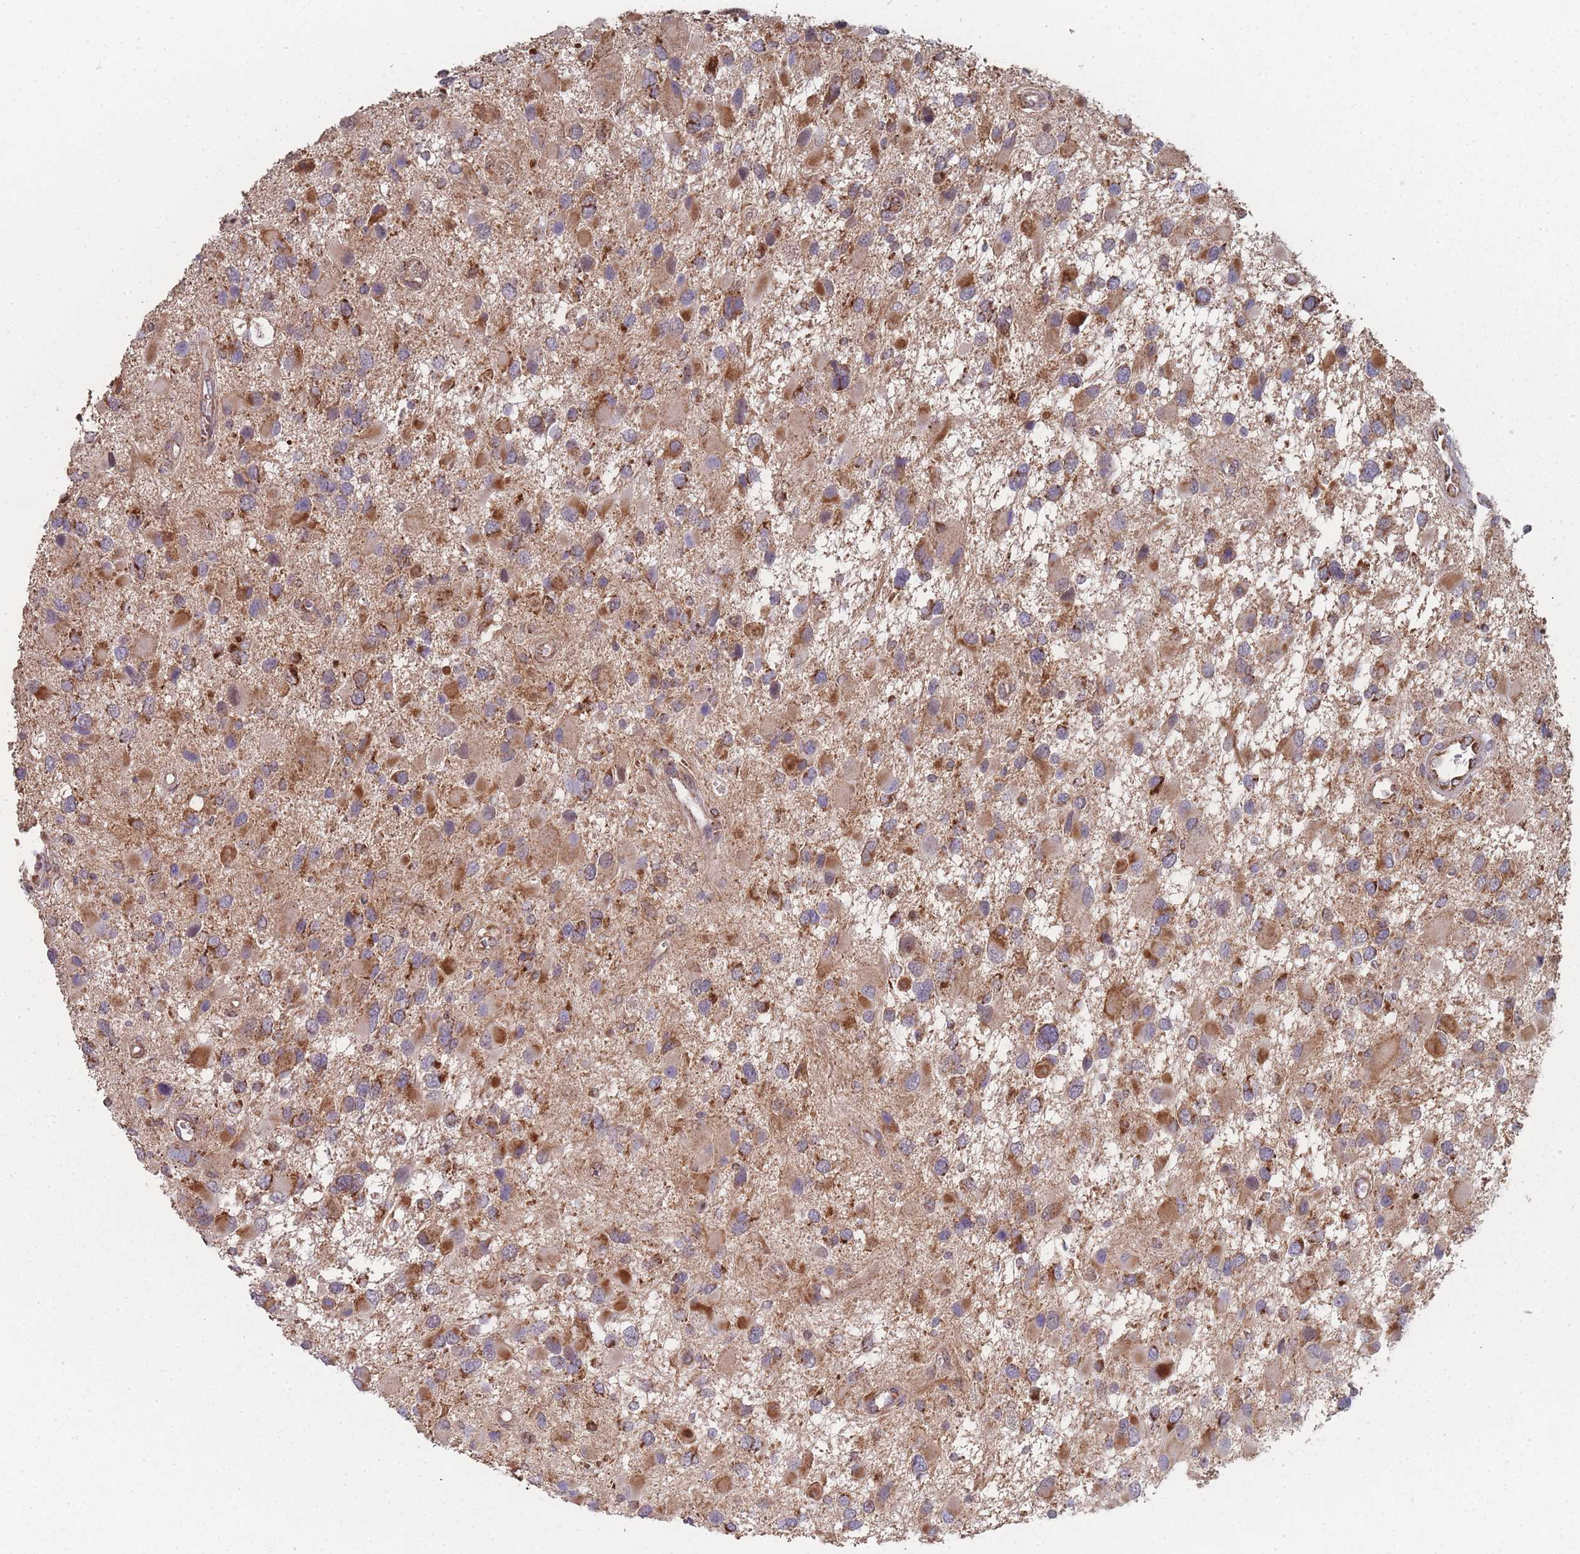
{"staining": {"intensity": "moderate", "quantity": "25%-75%", "location": "cytoplasmic/membranous"}, "tissue": "glioma", "cell_type": "Tumor cells", "image_type": "cancer", "snomed": [{"axis": "morphology", "description": "Glioma, malignant, High grade"}, {"axis": "topography", "description": "Brain"}], "caption": "Moderate cytoplasmic/membranous staining is identified in about 25%-75% of tumor cells in glioma.", "gene": "PSMB3", "patient": {"sex": "male", "age": 53}}